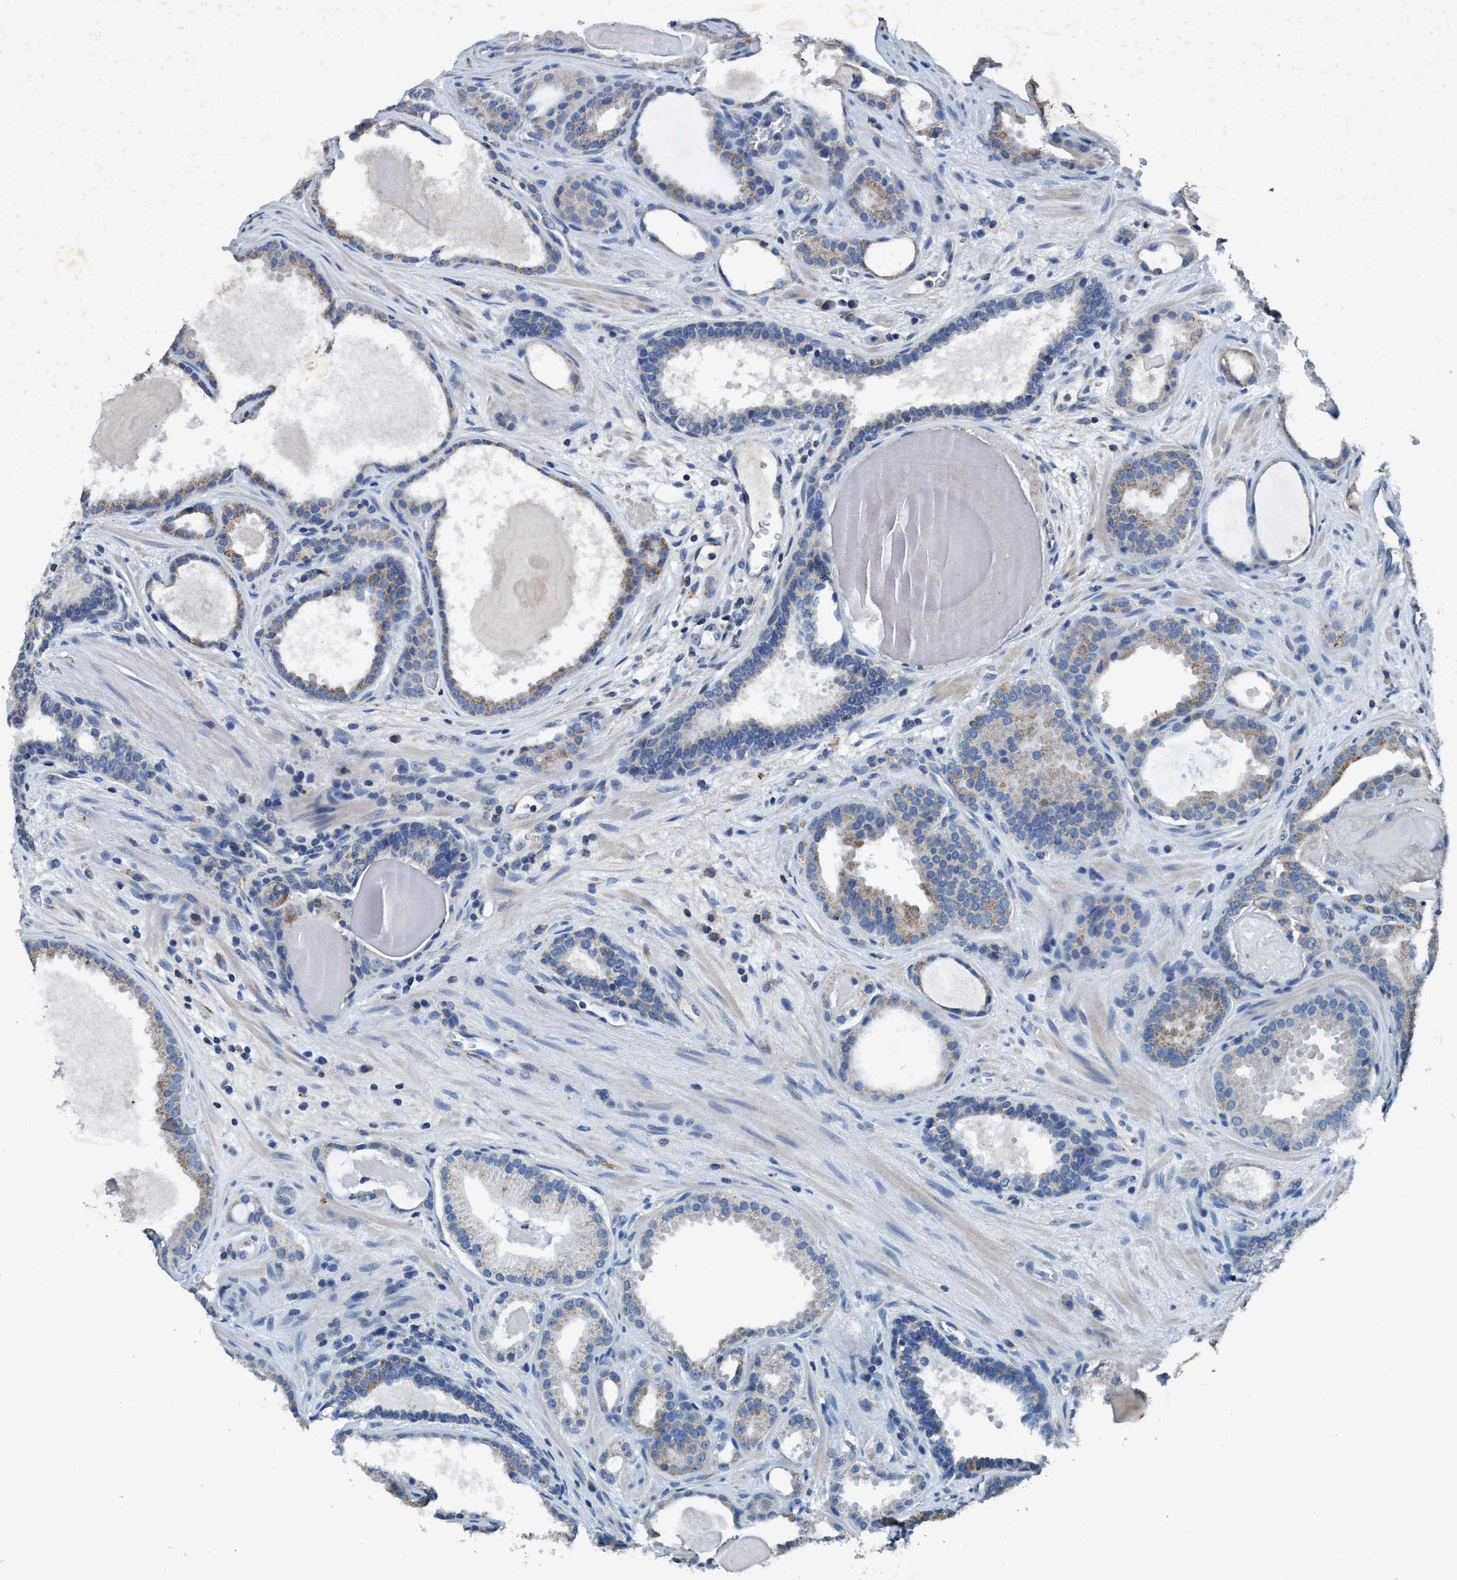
{"staining": {"intensity": "weak", "quantity": "25%-75%", "location": "cytoplasmic/membranous"}, "tissue": "prostate cancer", "cell_type": "Tumor cells", "image_type": "cancer", "snomed": [{"axis": "morphology", "description": "Adenocarcinoma, High grade"}, {"axis": "topography", "description": "Prostate"}], "caption": "Protein analysis of prostate cancer tissue reveals weak cytoplasmic/membranous expression in about 25%-75% of tumor cells.", "gene": "ANKFN1", "patient": {"sex": "male", "age": 60}}